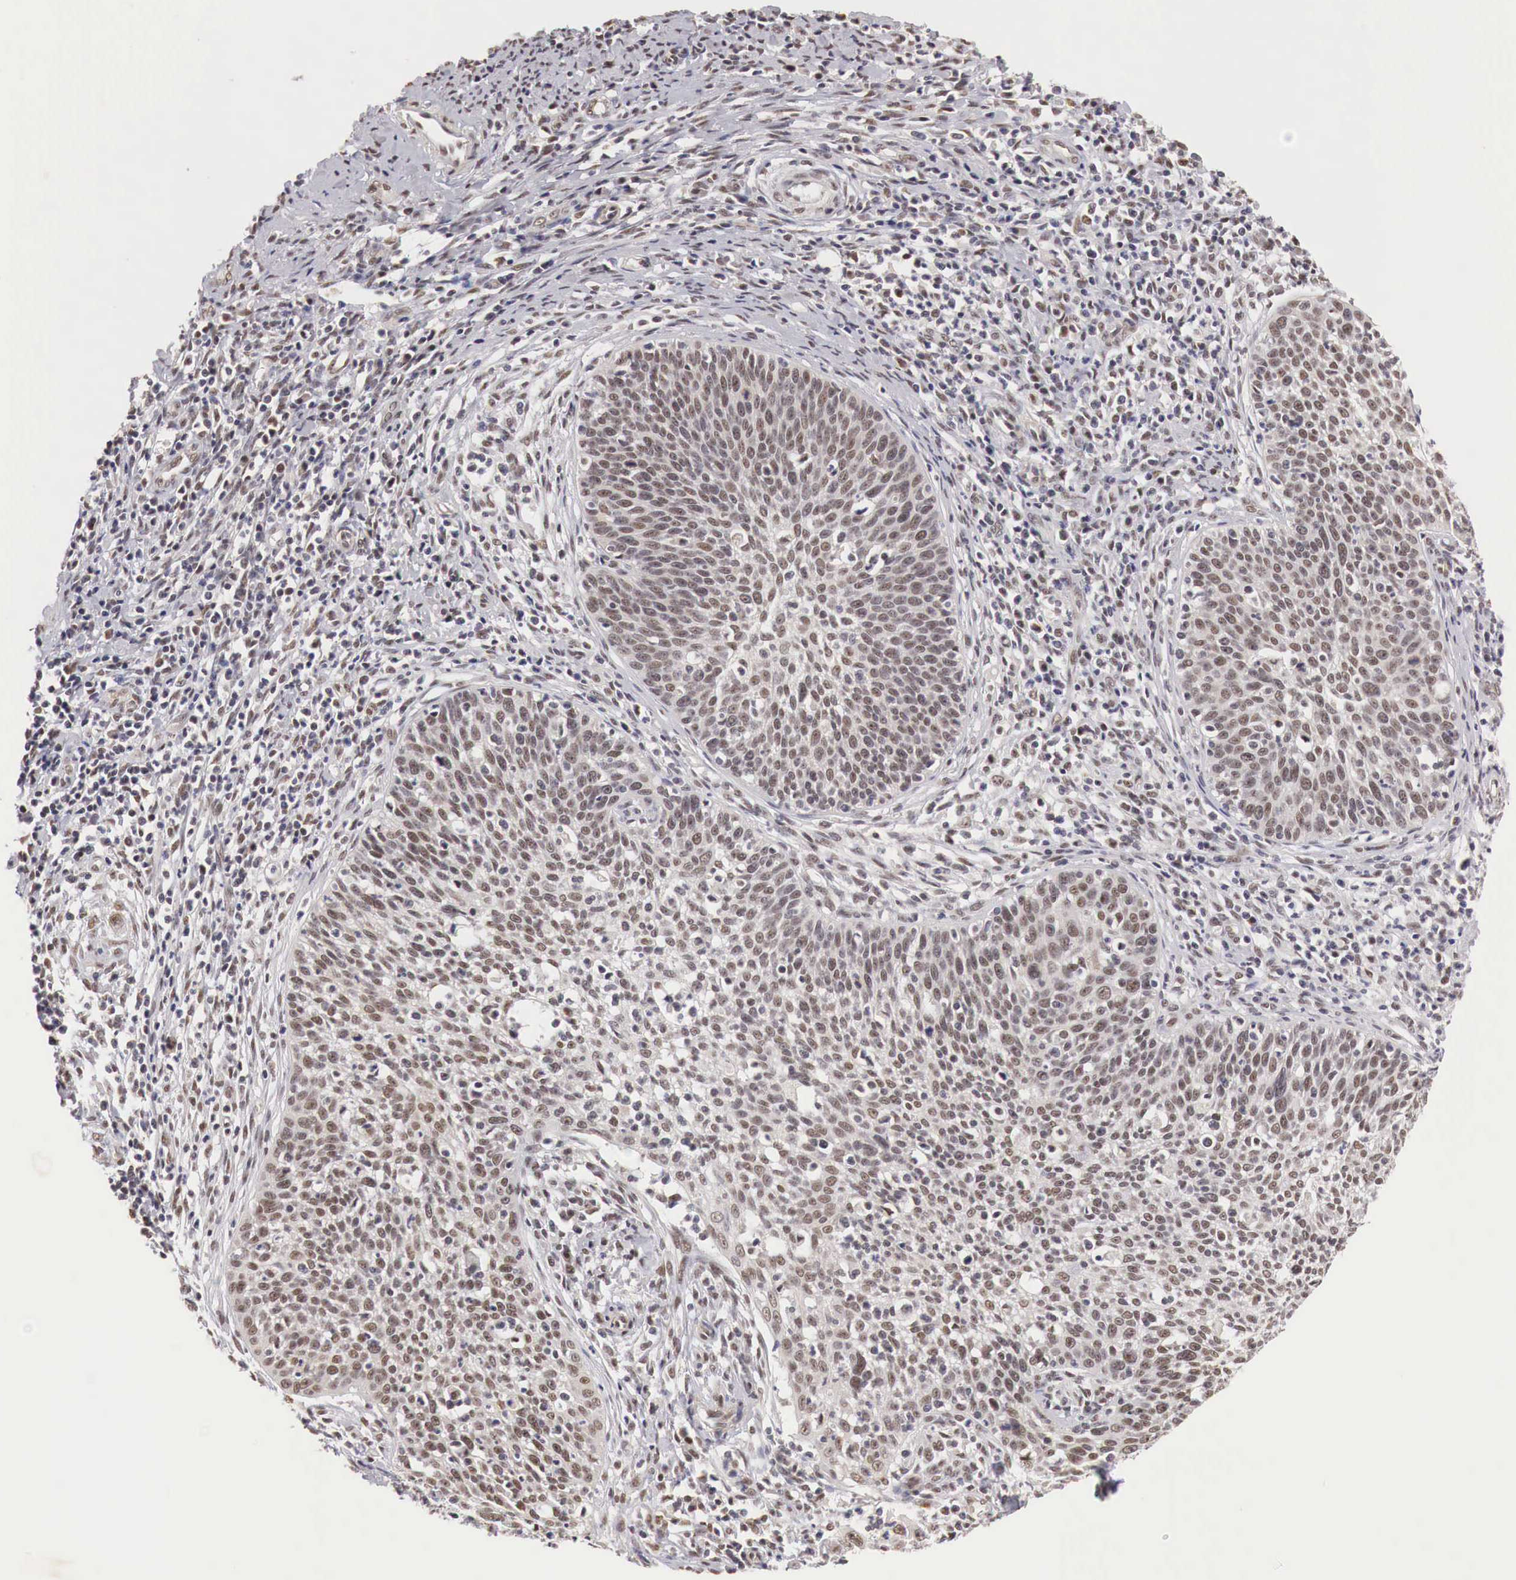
{"staining": {"intensity": "weak", "quantity": ">75%", "location": "cytoplasmic/membranous,nuclear"}, "tissue": "cervical cancer", "cell_type": "Tumor cells", "image_type": "cancer", "snomed": [{"axis": "morphology", "description": "Squamous cell carcinoma, NOS"}, {"axis": "topography", "description": "Cervix"}], "caption": "Immunohistochemical staining of squamous cell carcinoma (cervical) displays low levels of weak cytoplasmic/membranous and nuclear positivity in approximately >75% of tumor cells.", "gene": "GPKOW", "patient": {"sex": "female", "age": 41}}